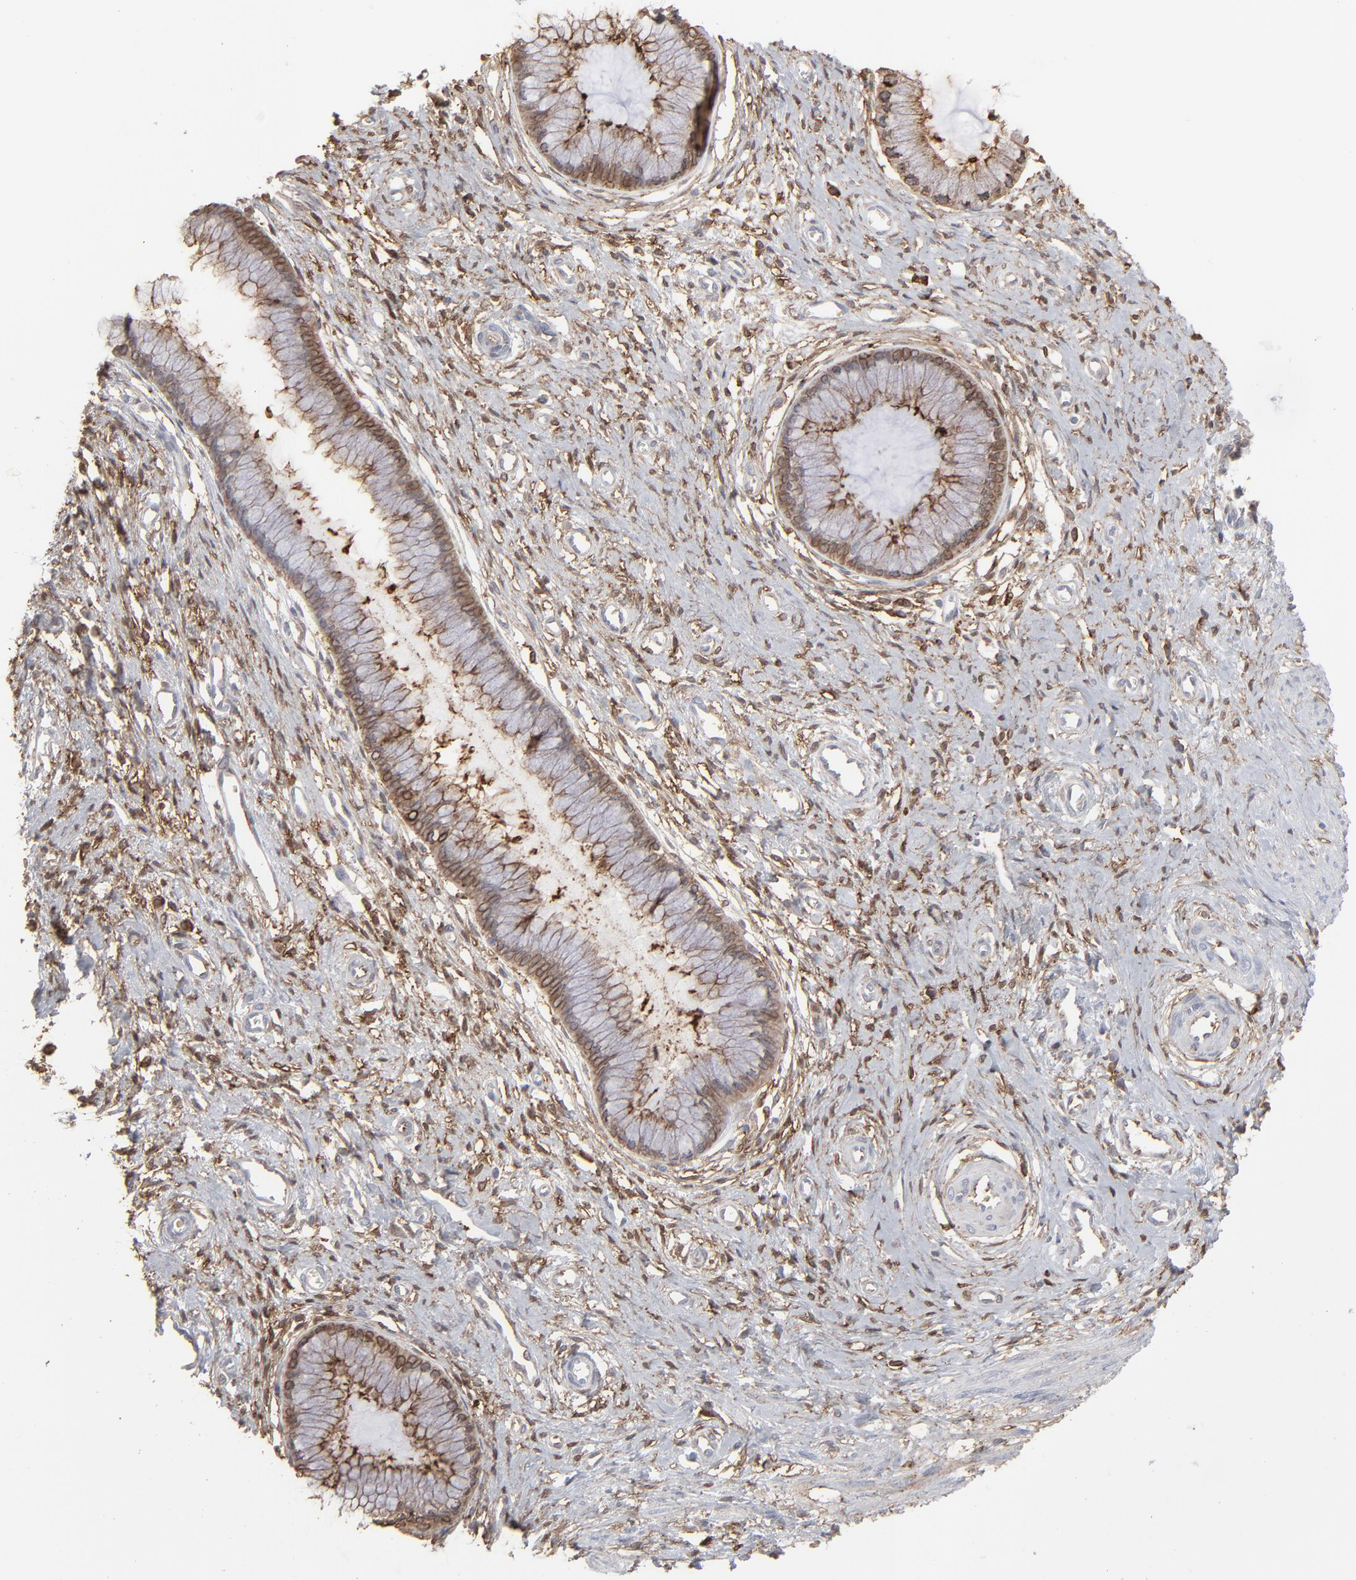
{"staining": {"intensity": "moderate", "quantity": "25%-75%", "location": "cytoplasmic/membranous"}, "tissue": "cervix", "cell_type": "Glandular cells", "image_type": "normal", "snomed": [{"axis": "morphology", "description": "Normal tissue, NOS"}, {"axis": "topography", "description": "Cervix"}], "caption": "Protein staining reveals moderate cytoplasmic/membranous staining in approximately 25%-75% of glandular cells in unremarkable cervix. Nuclei are stained in blue.", "gene": "ANXA5", "patient": {"sex": "female", "age": 55}}